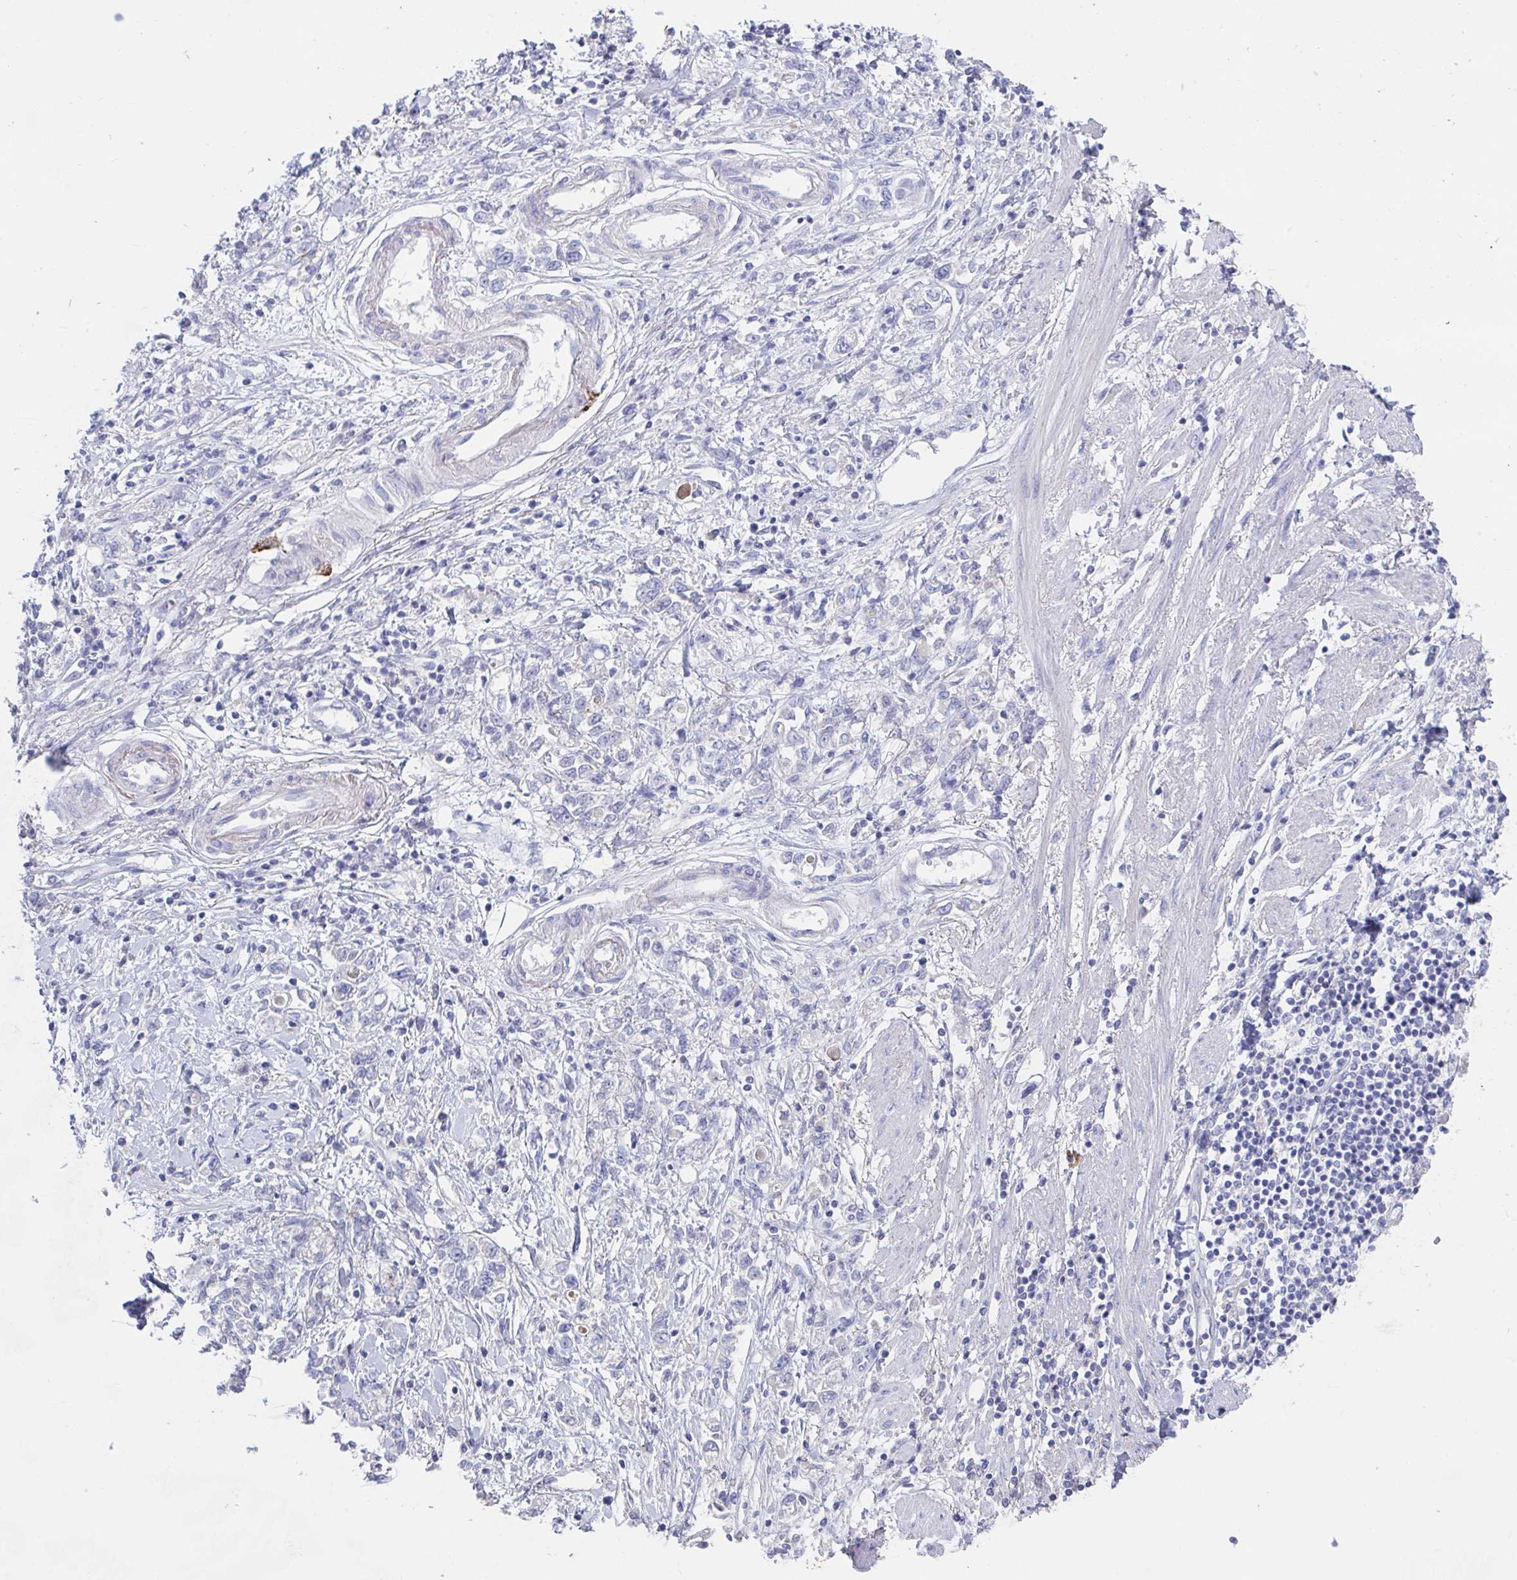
{"staining": {"intensity": "negative", "quantity": "none", "location": "none"}, "tissue": "stomach cancer", "cell_type": "Tumor cells", "image_type": "cancer", "snomed": [{"axis": "morphology", "description": "Adenocarcinoma, NOS"}, {"axis": "topography", "description": "Stomach"}], "caption": "Immunohistochemistry of adenocarcinoma (stomach) displays no positivity in tumor cells.", "gene": "KCNK5", "patient": {"sex": "female", "age": 76}}